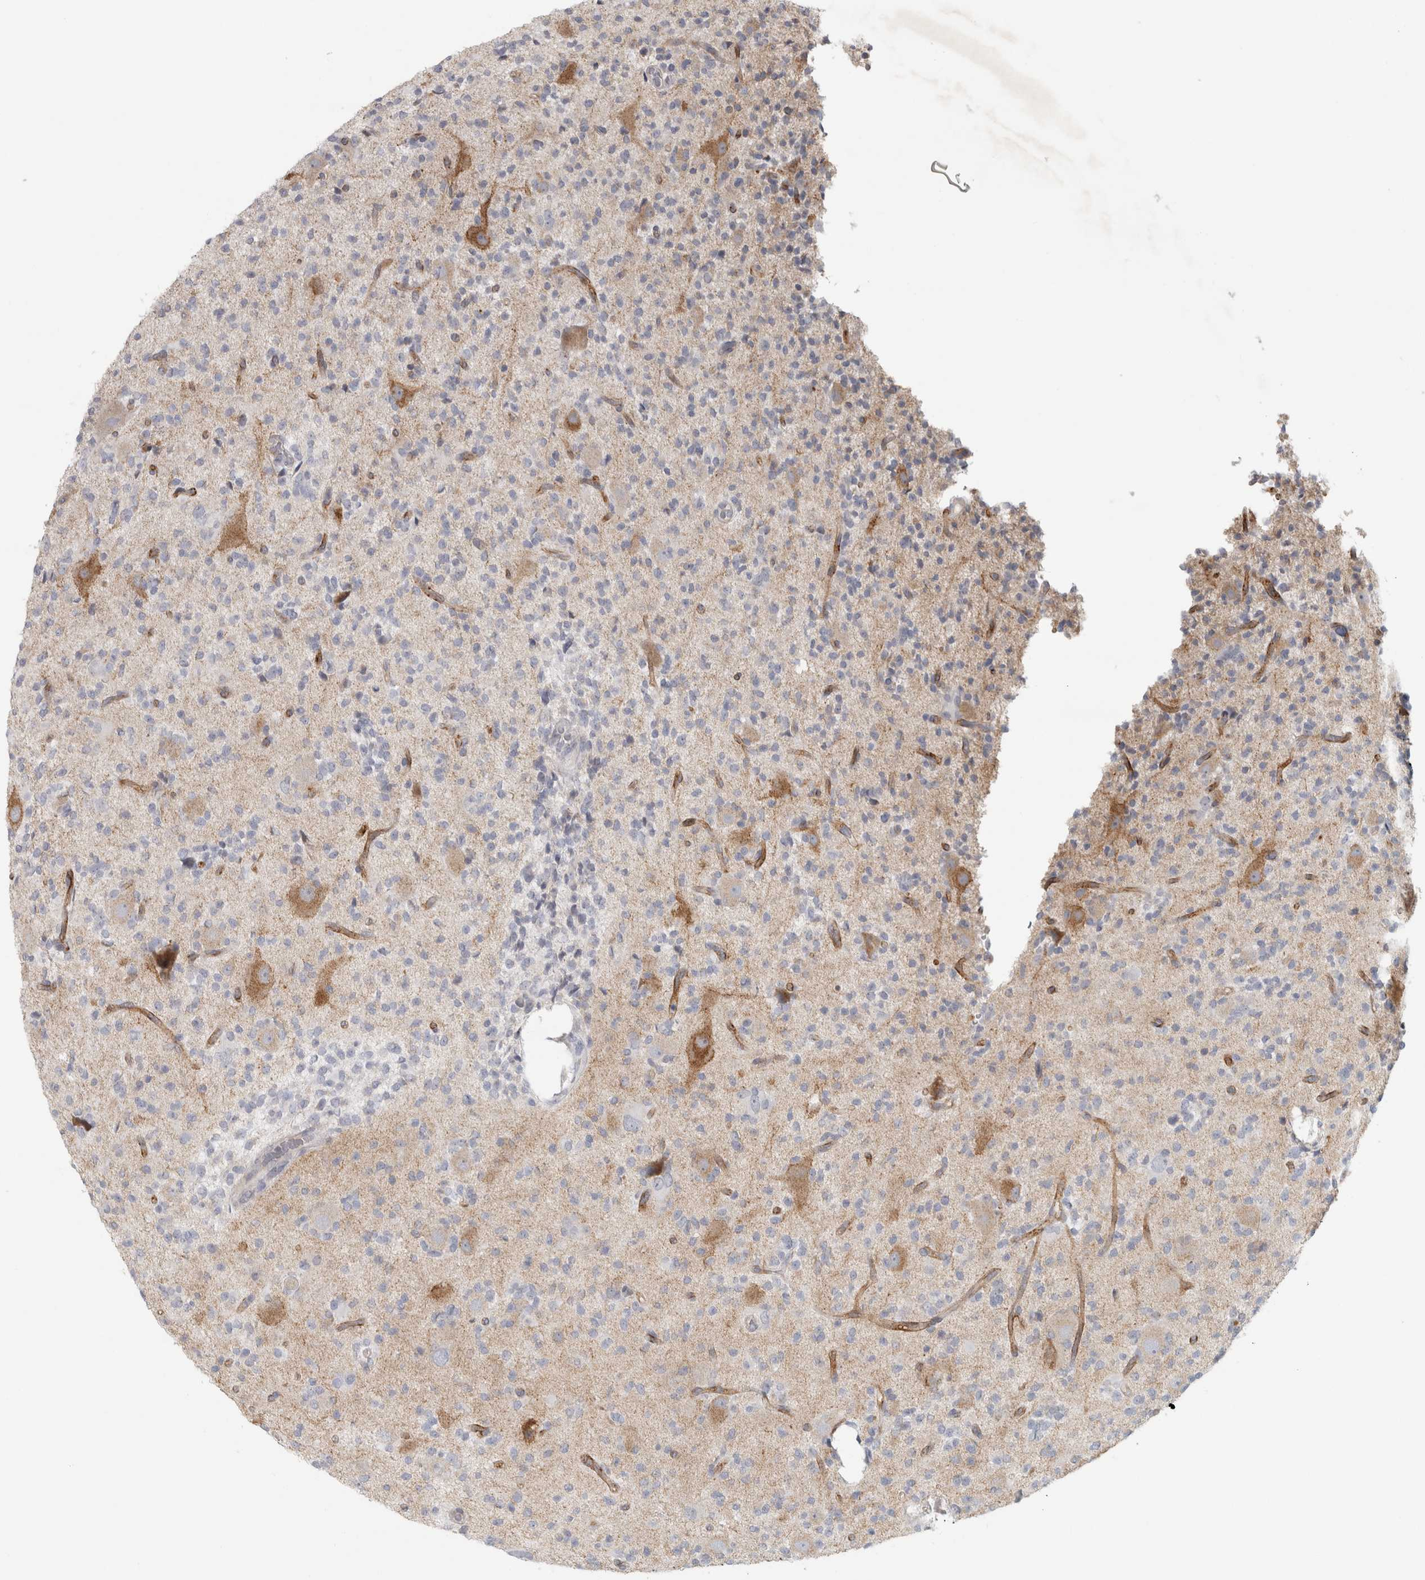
{"staining": {"intensity": "negative", "quantity": "none", "location": "none"}, "tissue": "glioma", "cell_type": "Tumor cells", "image_type": "cancer", "snomed": [{"axis": "morphology", "description": "Glioma, malignant, High grade"}, {"axis": "topography", "description": "Brain"}], "caption": "Protein analysis of malignant glioma (high-grade) reveals no significant positivity in tumor cells. The staining was performed using DAB to visualize the protein expression in brown, while the nuclei were stained in blue with hematoxylin (Magnification: 20x).", "gene": "PTPRN2", "patient": {"sex": "male", "age": 34}}